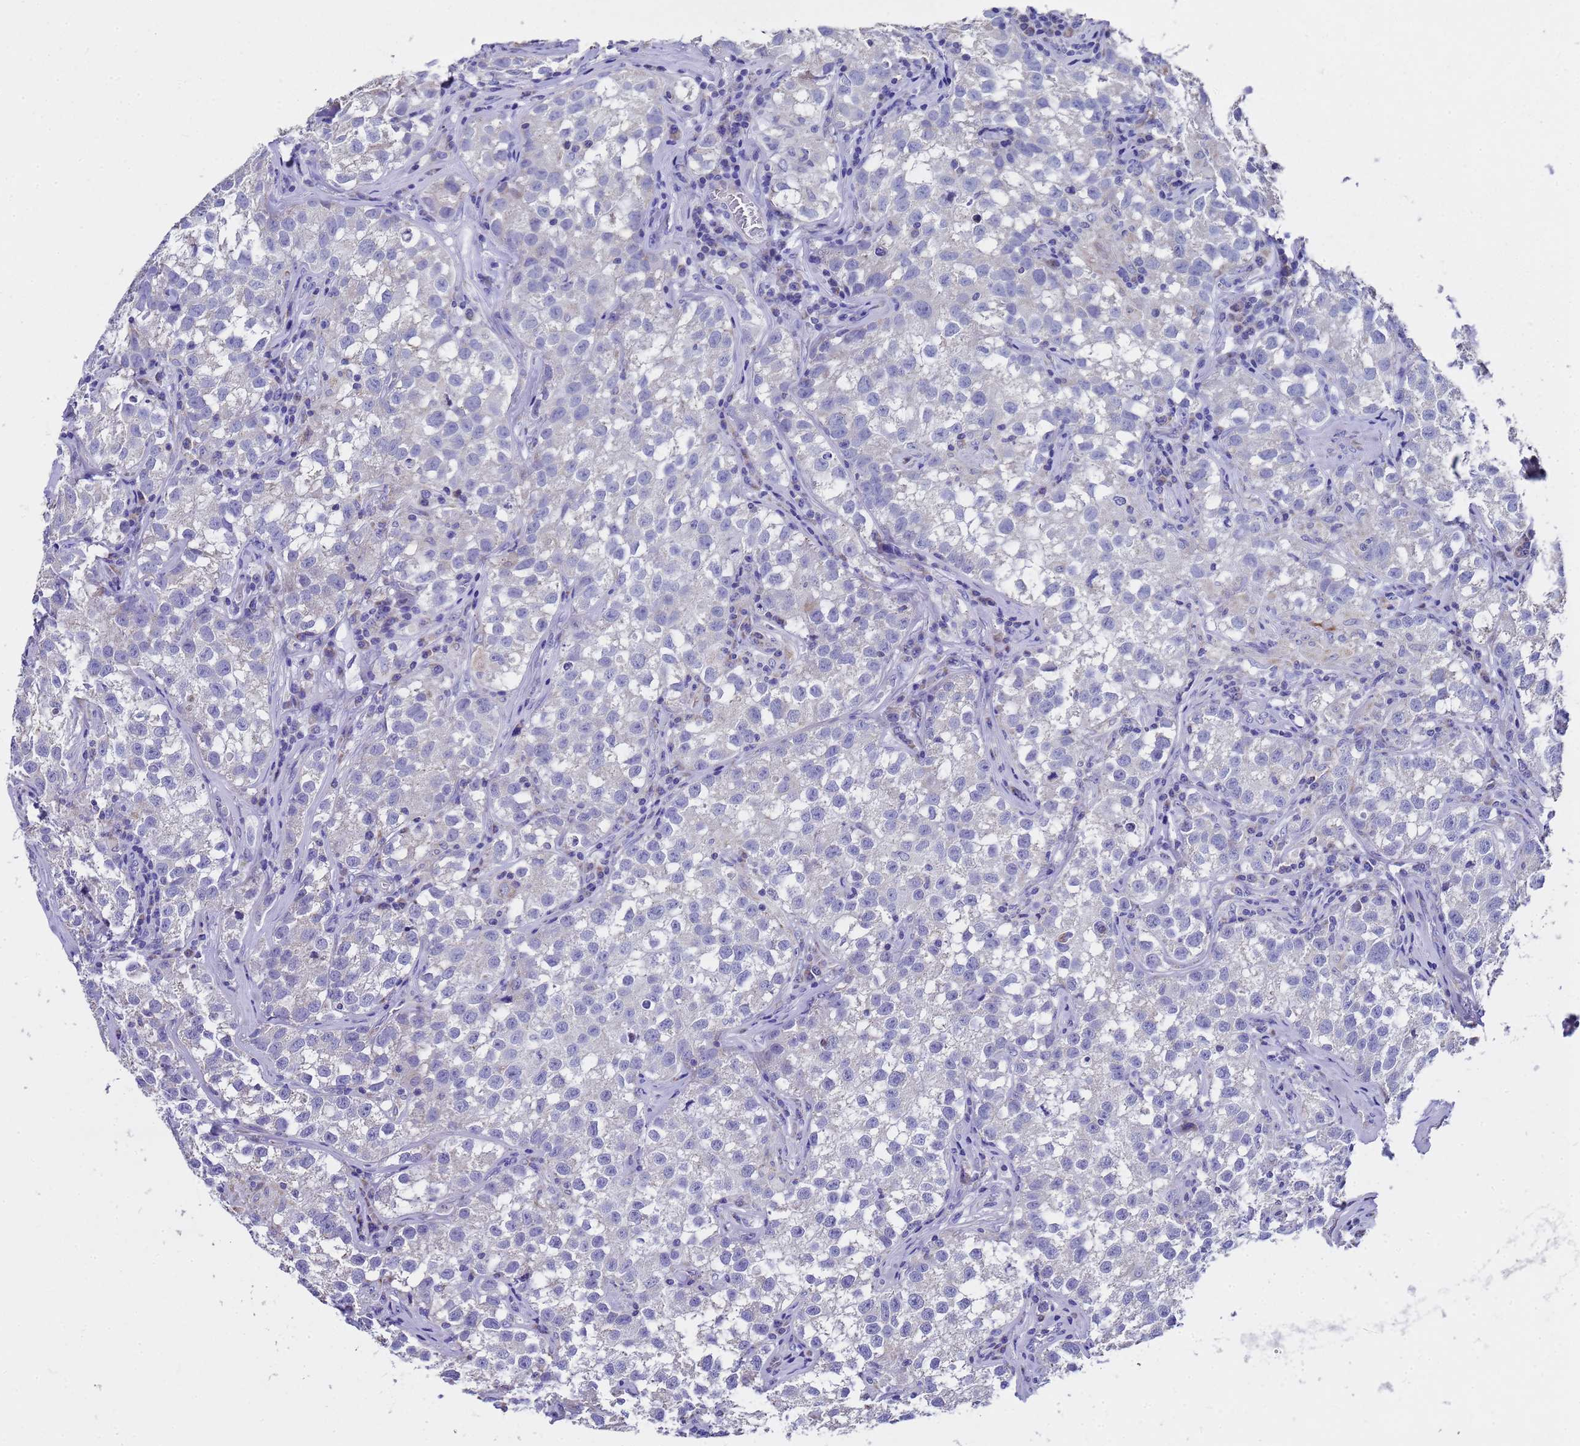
{"staining": {"intensity": "negative", "quantity": "none", "location": "none"}, "tissue": "testis cancer", "cell_type": "Tumor cells", "image_type": "cancer", "snomed": [{"axis": "morphology", "description": "Seminoma, NOS"}, {"axis": "morphology", "description": "Carcinoma, Embryonal, NOS"}, {"axis": "topography", "description": "Testis"}], "caption": "Tumor cells are negative for protein expression in human testis seminoma.", "gene": "MRPS12", "patient": {"sex": "male", "age": 43}}